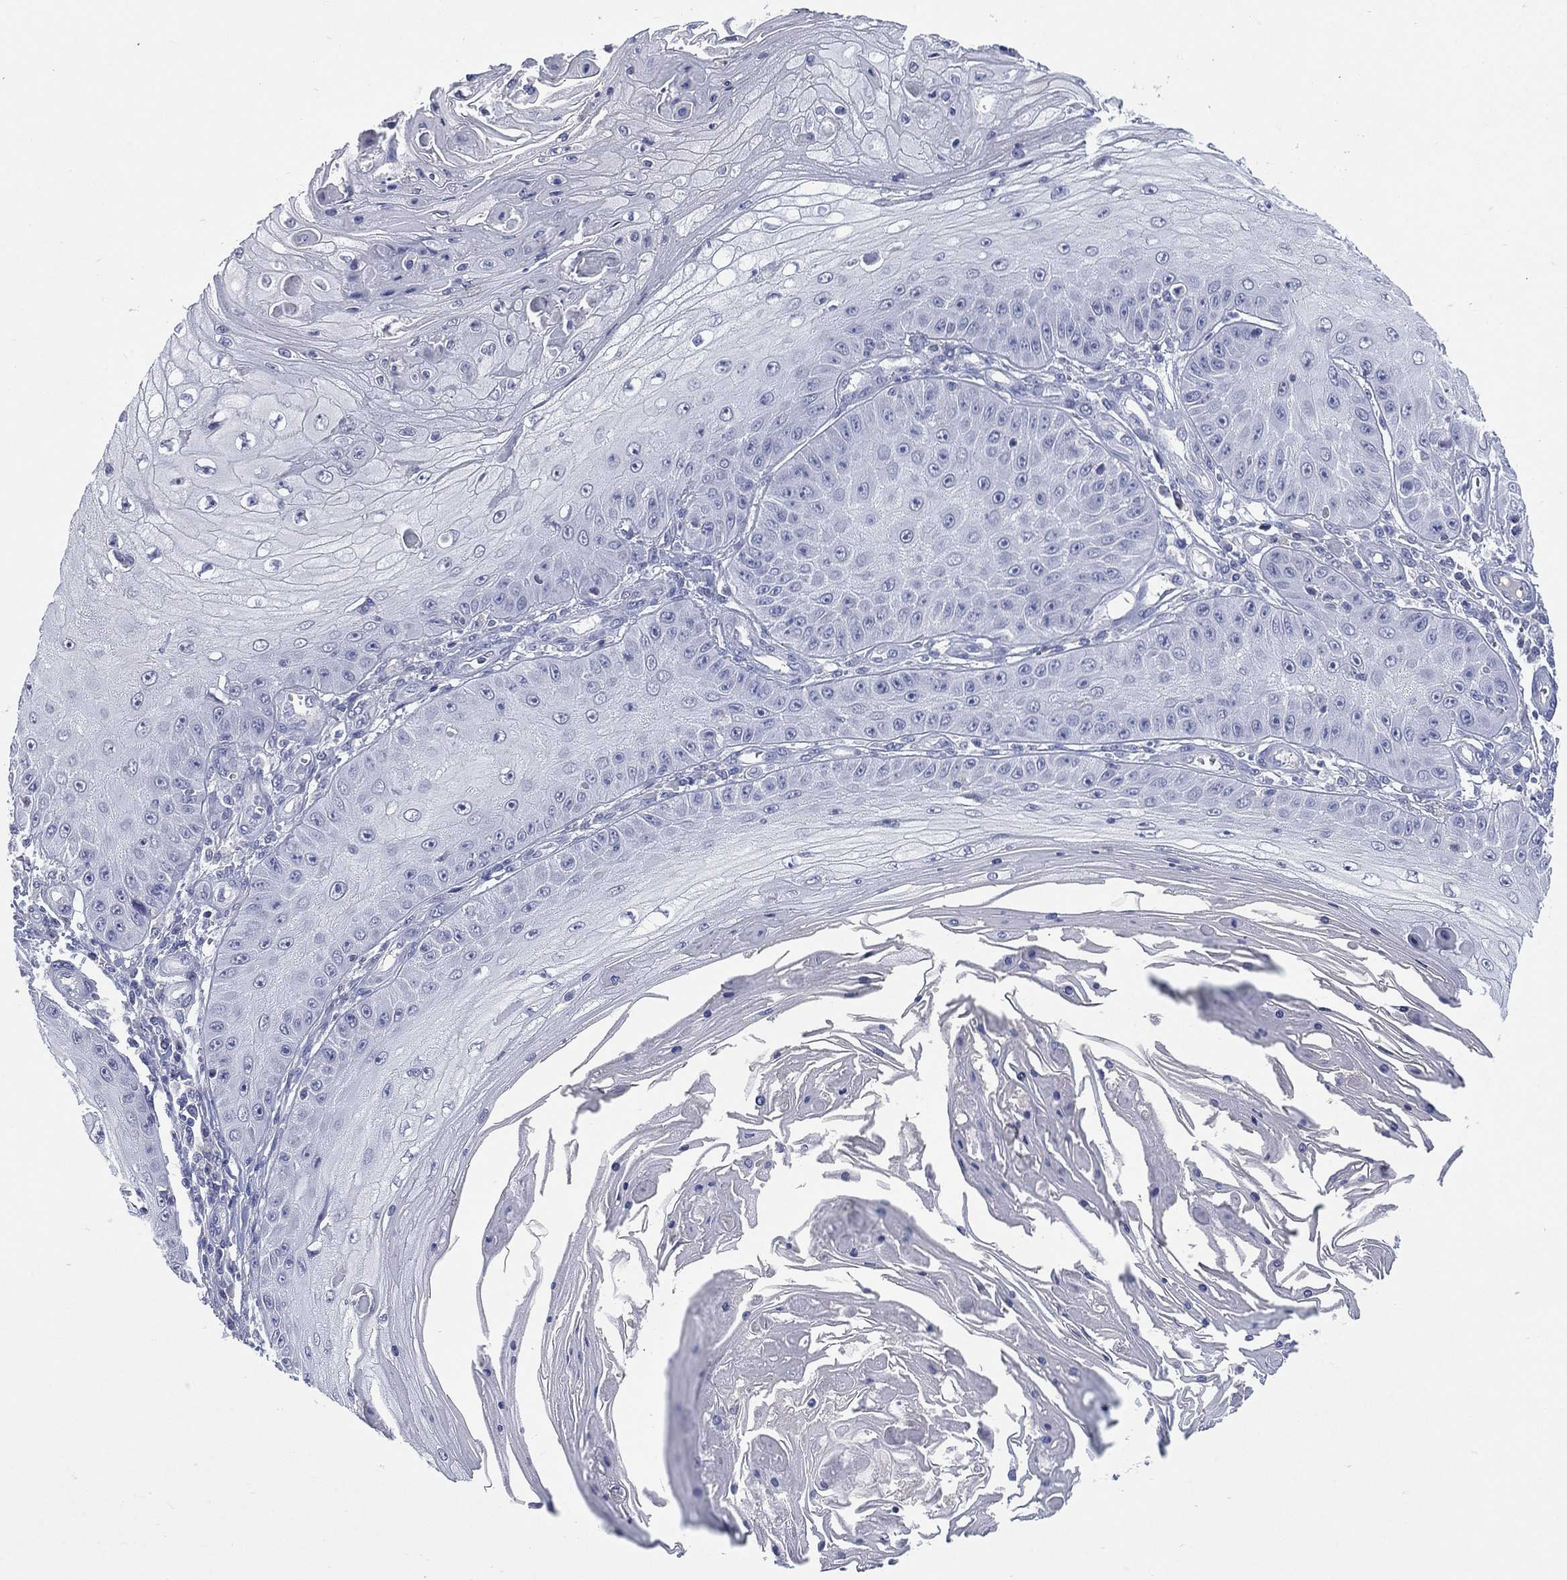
{"staining": {"intensity": "negative", "quantity": "none", "location": "none"}, "tissue": "skin cancer", "cell_type": "Tumor cells", "image_type": "cancer", "snomed": [{"axis": "morphology", "description": "Squamous cell carcinoma, NOS"}, {"axis": "topography", "description": "Skin"}], "caption": "Skin squamous cell carcinoma was stained to show a protein in brown. There is no significant staining in tumor cells. (DAB (3,3'-diaminobenzidine) immunohistochemistry (IHC) with hematoxylin counter stain).", "gene": "KRT35", "patient": {"sex": "male", "age": 70}}